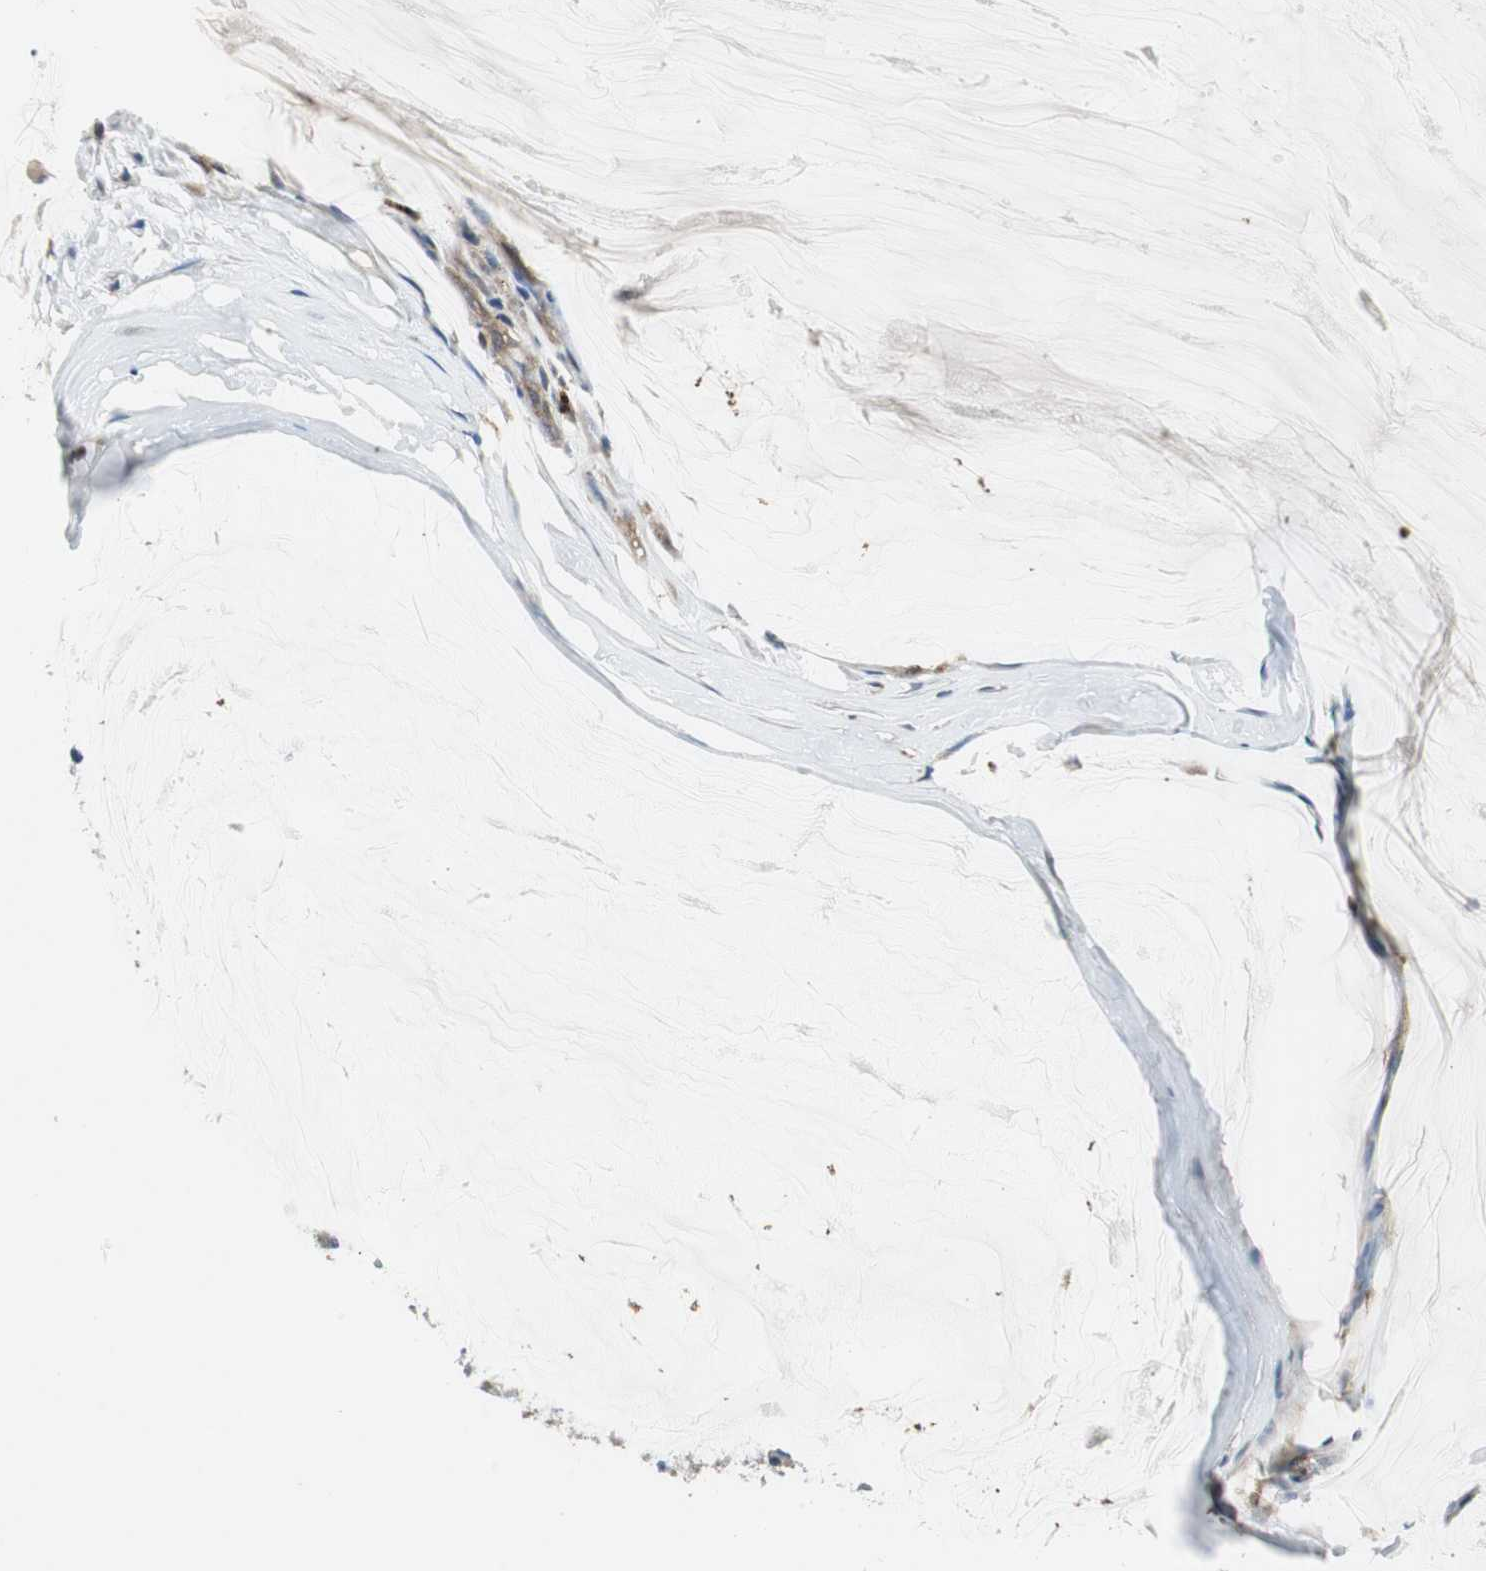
{"staining": {"intensity": "weak", "quantity": "<25%", "location": "cytoplasmic/membranous"}, "tissue": "ovarian cancer", "cell_type": "Tumor cells", "image_type": "cancer", "snomed": [{"axis": "morphology", "description": "Cystadenocarcinoma, mucinous, NOS"}, {"axis": "topography", "description": "Ovary"}], "caption": "High magnification brightfield microscopy of ovarian cancer (mucinous cystadenocarcinoma) stained with DAB (3,3'-diaminobenzidine) (brown) and counterstained with hematoxylin (blue): tumor cells show no significant positivity. The staining is performed using DAB (3,3'-diaminobenzidine) brown chromogen with nuclei counter-stained in using hematoxylin.", "gene": "NCK1", "patient": {"sex": "female", "age": 39}}